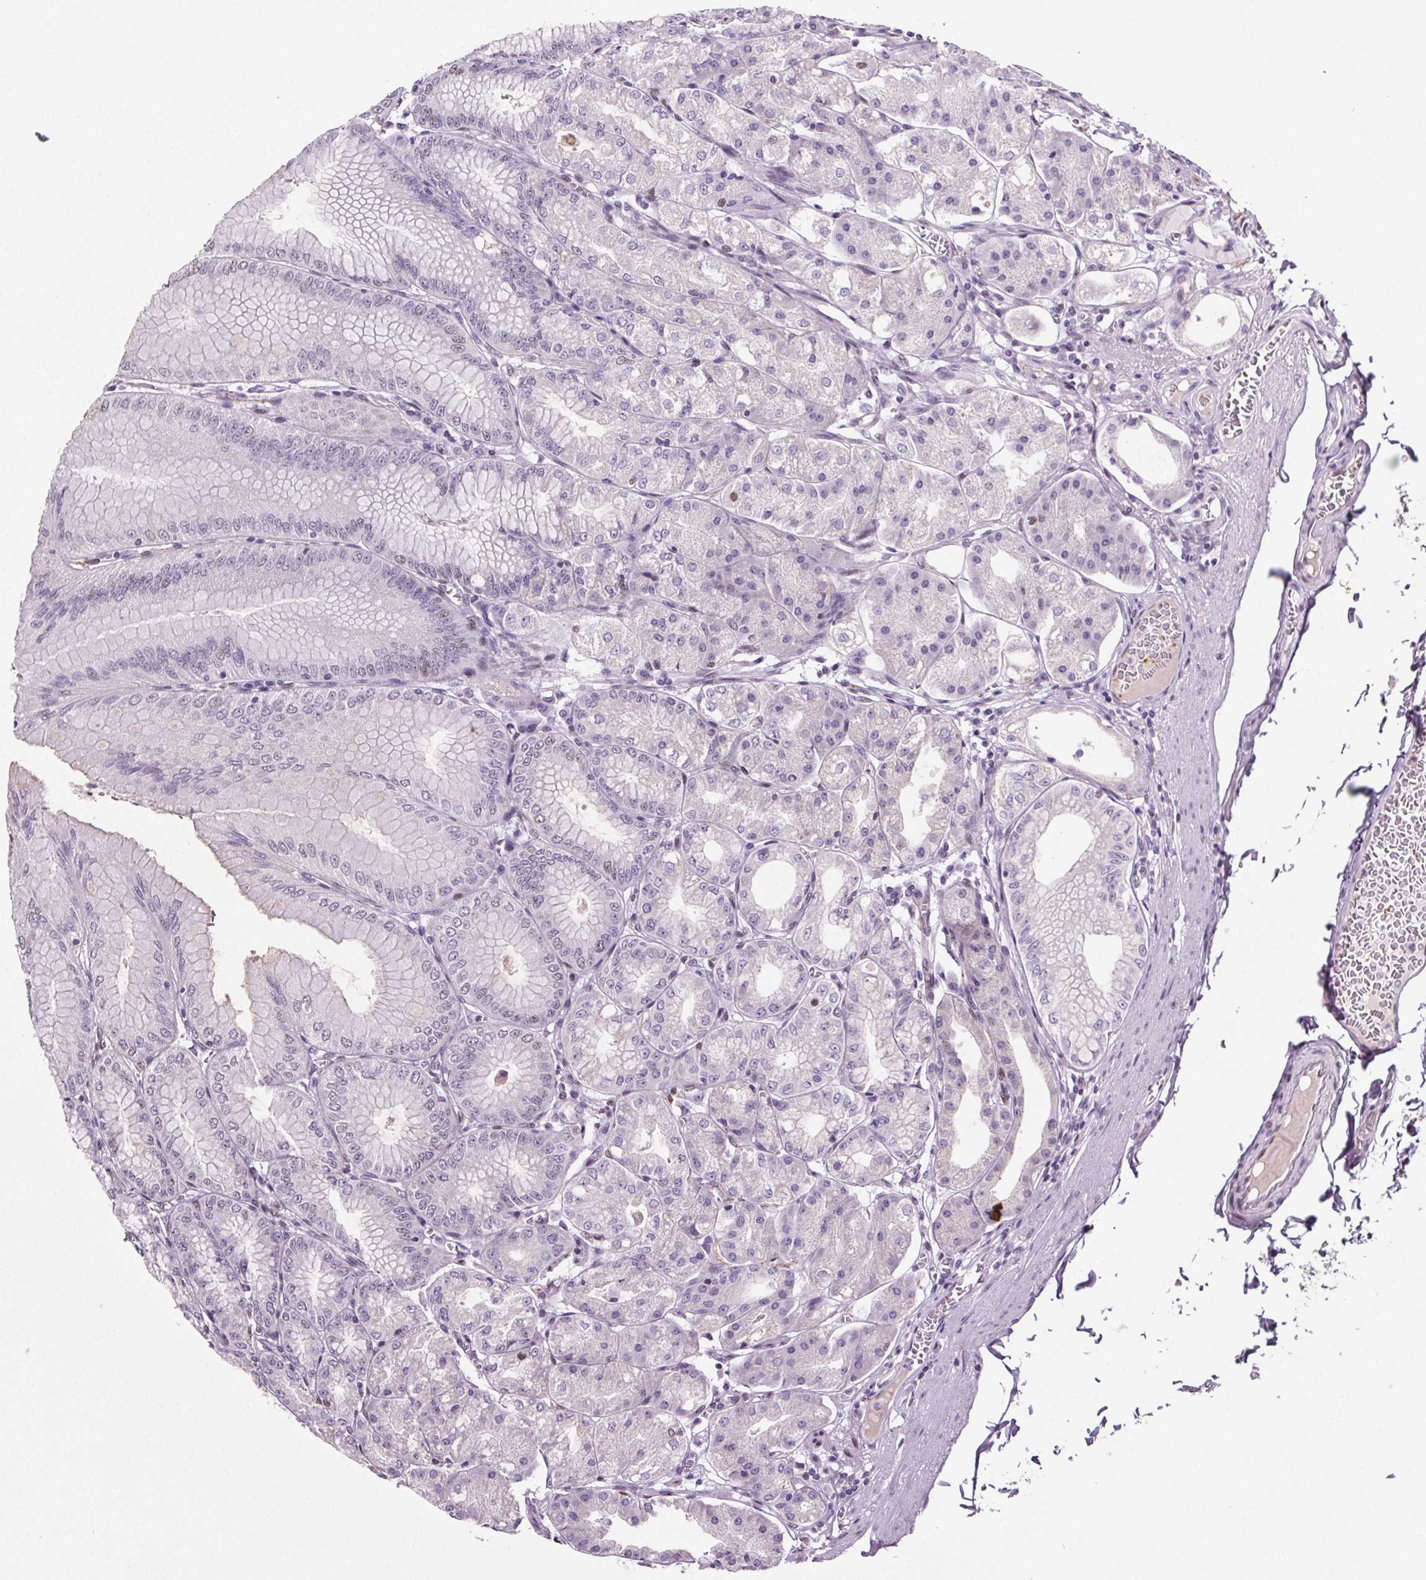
{"staining": {"intensity": "moderate", "quantity": "25%-75%", "location": "nuclear"}, "tissue": "stomach", "cell_type": "Glandular cells", "image_type": "normal", "snomed": [{"axis": "morphology", "description": "Normal tissue, NOS"}, {"axis": "topography", "description": "Stomach, lower"}], "caption": "Immunohistochemical staining of normal stomach demonstrates moderate nuclear protein positivity in approximately 25%-75% of glandular cells.", "gene": "GP6", "patient": {"sex": "male", "age": 71}}